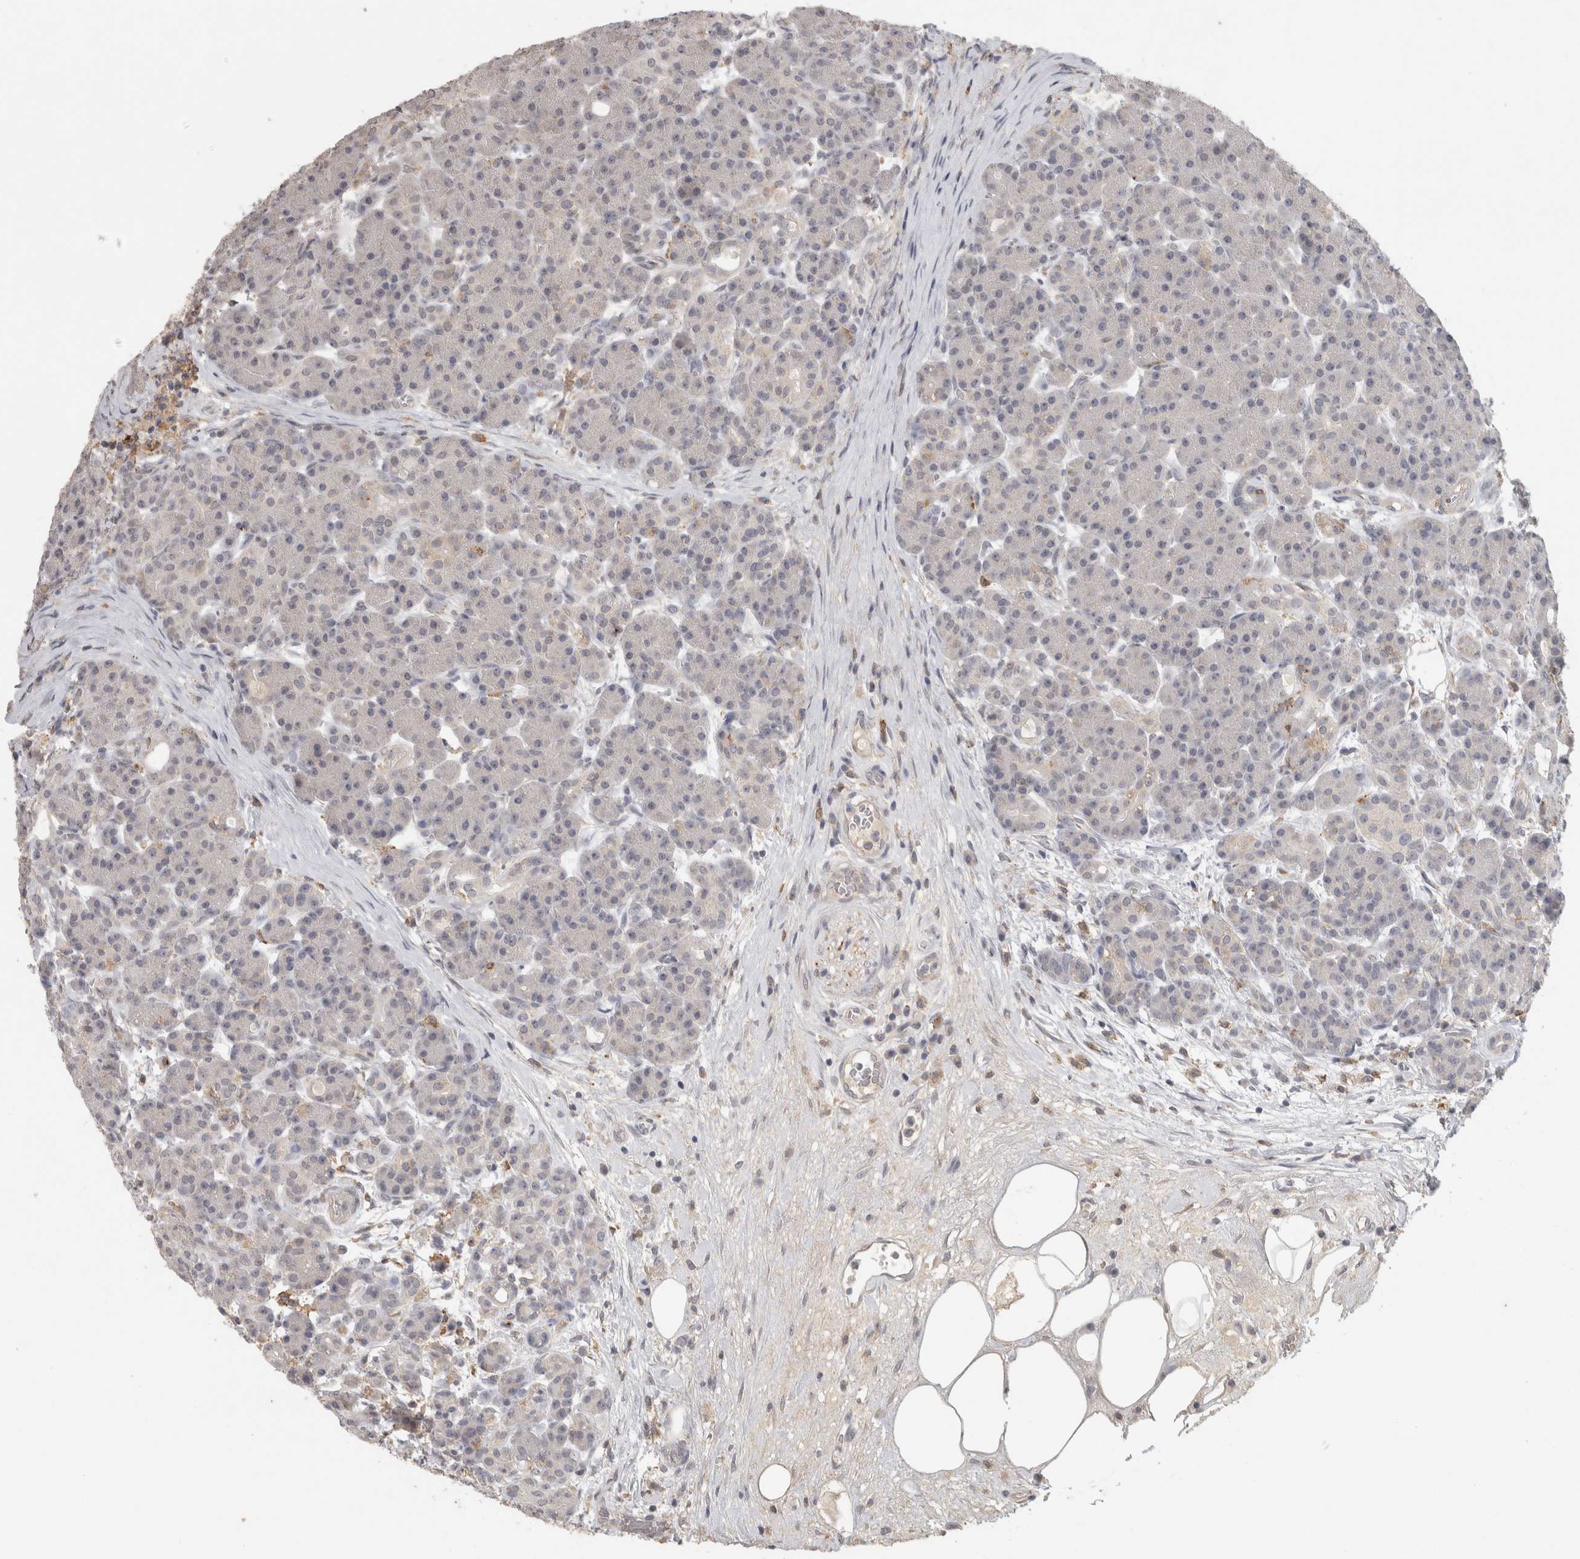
{"staining": {"intensity": "negative", "quantity": "none", "location": "none"}, "tissue": "pancreas", "cell_type": "Exocrine glandular cells", "image_type": "normal", "snomed": [{"axis": "morphology", "description": "Normal tissue, NOS"}, {"axis": "topography", "description": "Pancreas"}], "caption": "IHC photomicrograph of unremarkable human pancreas stained for a protein (brown), which demonstrates no expression in exocrine glandular cells. (IHC, brightfield microscopy, high magnification).", "gene": "HAVCR2", "patient": {"sex": "male", "age": 63}}